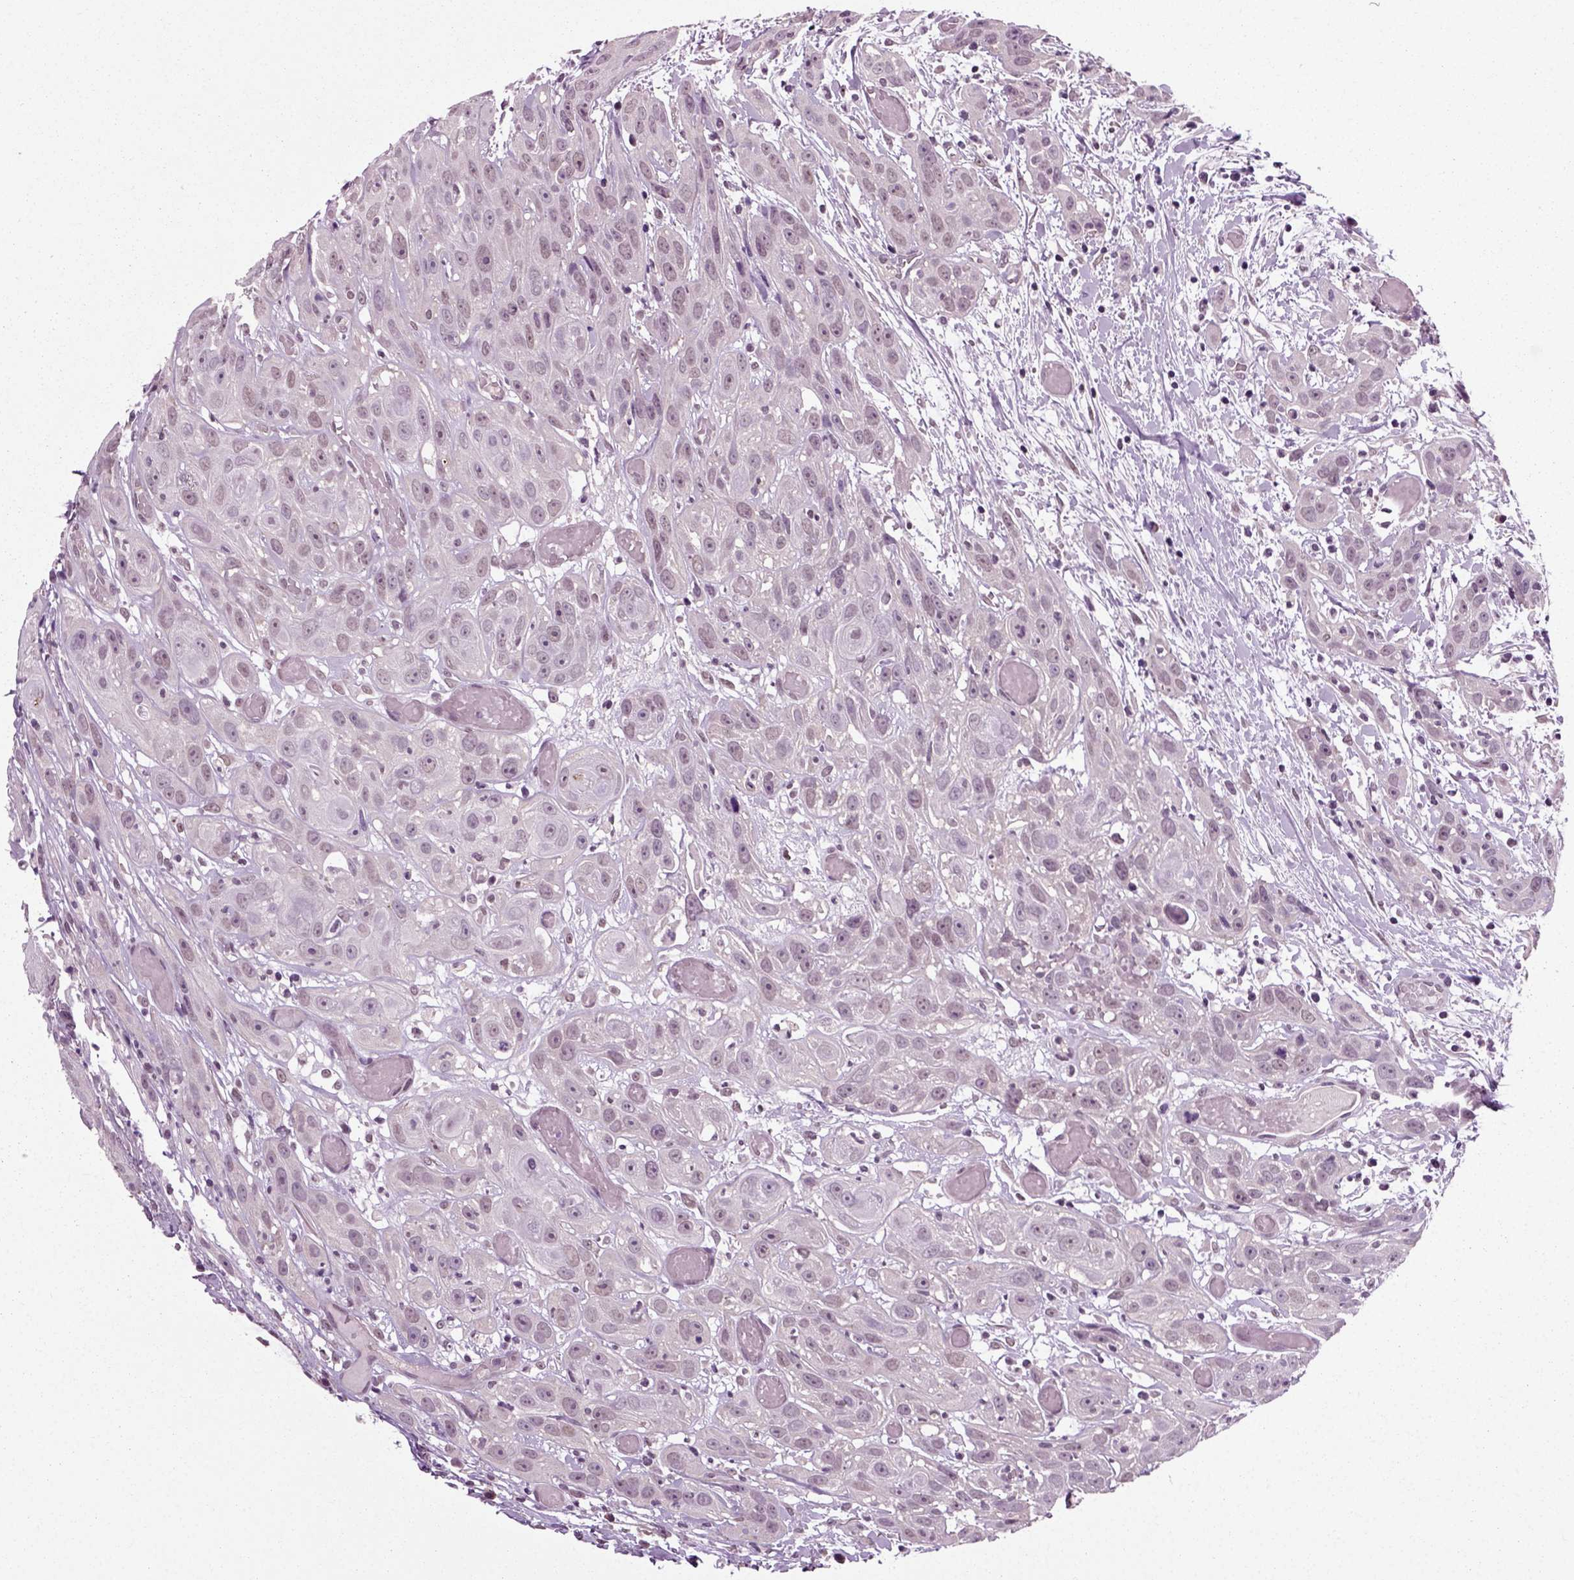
{"staining": {"intensity": "negative", "quantity": "none", "location": "none"}, "tissue": "head and neck cancer", "cell_type": "Tumor cells", "image_type": "cancer", "snomed": [{"axis": "morphology", "description": "Normal tissue, NOS"}, {"axis": "morphology", "description": "Squamous cell carcinoma, NOS"}, {"axis": "topography", "description": "Oral tissue"}, {"axis": "topography", "description": "Salivary gland"}, {"axis": "topography", "description": "Head-Neck"}], "caption": "Human head and neck cancer (squamous cell carcinoma) stained for a protein using IHC shows no expression in tumor cells.", "gene": "RCOR3", "patient": {"sex": "female", "age": 62}}